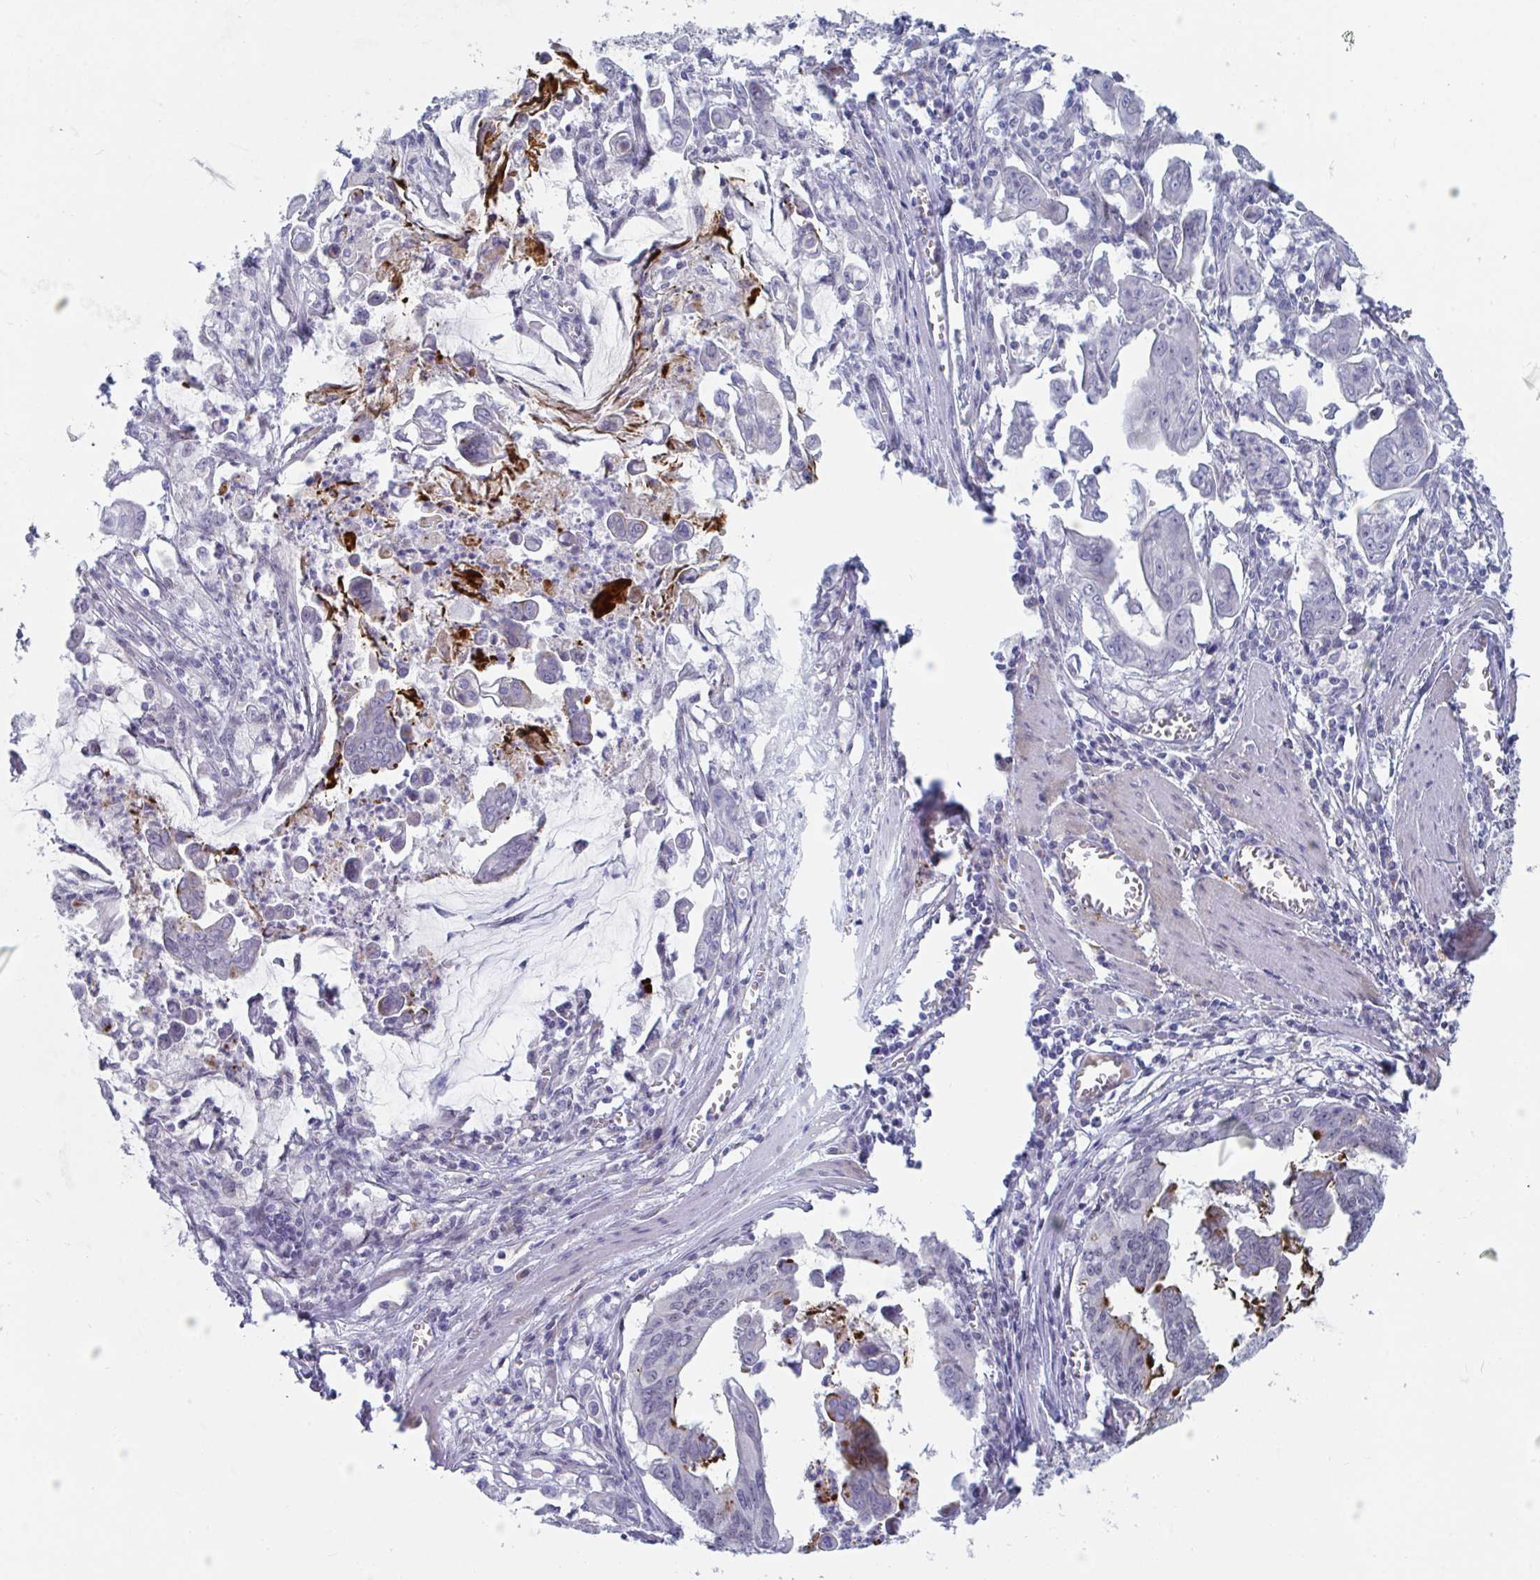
{"staining": {"intensity": "negative", "quantity": "none", "location": "none"}, "tissue": "stomach cancer", "cell_type": "Tumor cells", "image_type": "cancer", "snomed": [{"axis": "morphology", "description": "Adenocarcinoma, NOS"}, {"axis": "topography", "description": "Stomach, upper"}], "caption": "Tumor cells show no significant staining in stomach cancer.", "gene": "CENPT", "patient": {"sex": "male", "age": 80}}